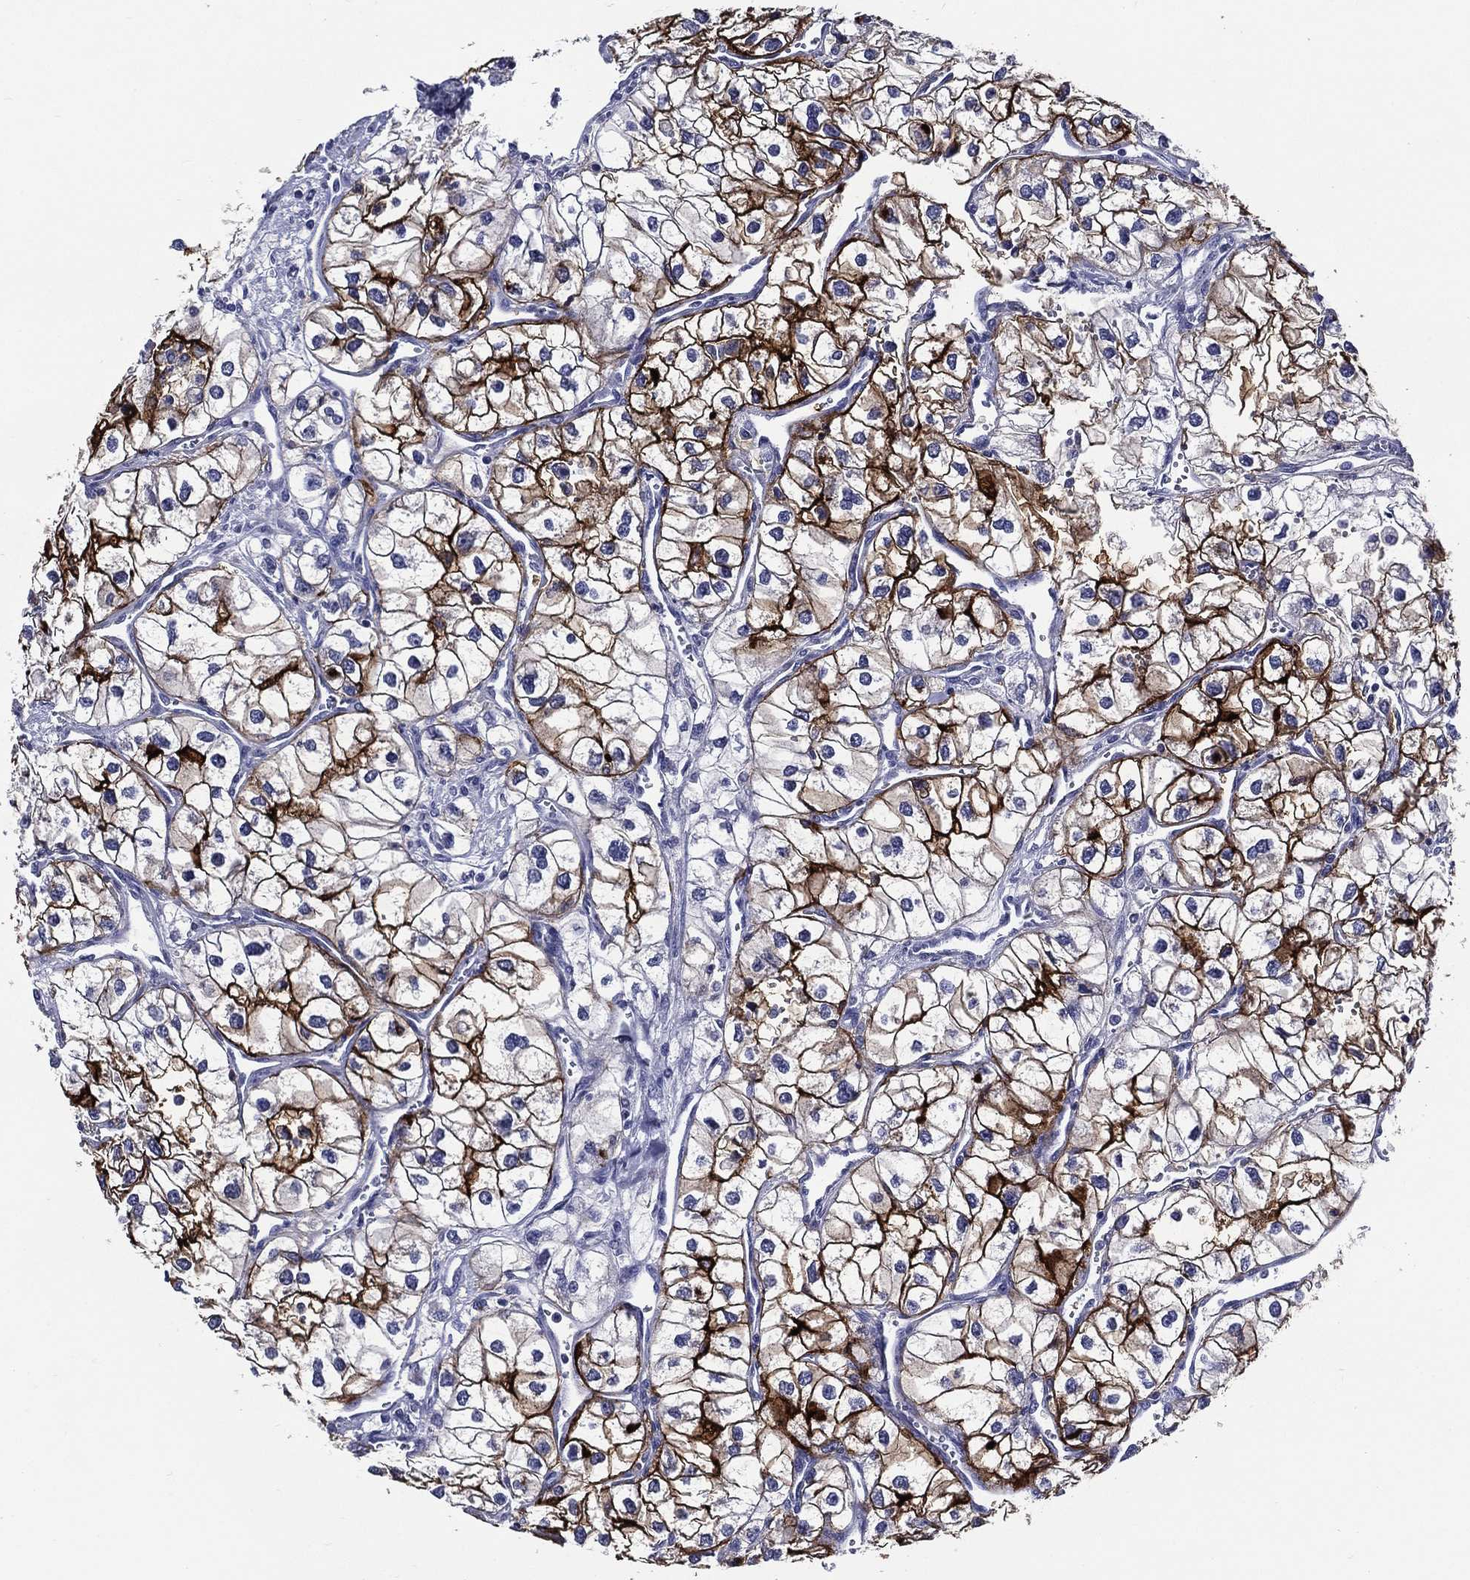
{"staining": {"intensity": "strong", "quantity": "<25%", "location": "cytoplasmic/membranous"}, "tissue": "renal cancer", "cell_type": "Tumor cells", "image_type": "cancer", "snomed": [{"axis": "morphology", "description": "Adenocarcinoma, NOS"}, {"axis": "topography", "description": "Kidney"}], "caption": "Renal cancer (adenocarcinoma) stained with a brown dye demonstrates strong cytoplasmic/membranous positive positivity in approximately <25% of tumor cells.", "gene": "ACE2", "patient": {"sex": "male", "age": 59}}